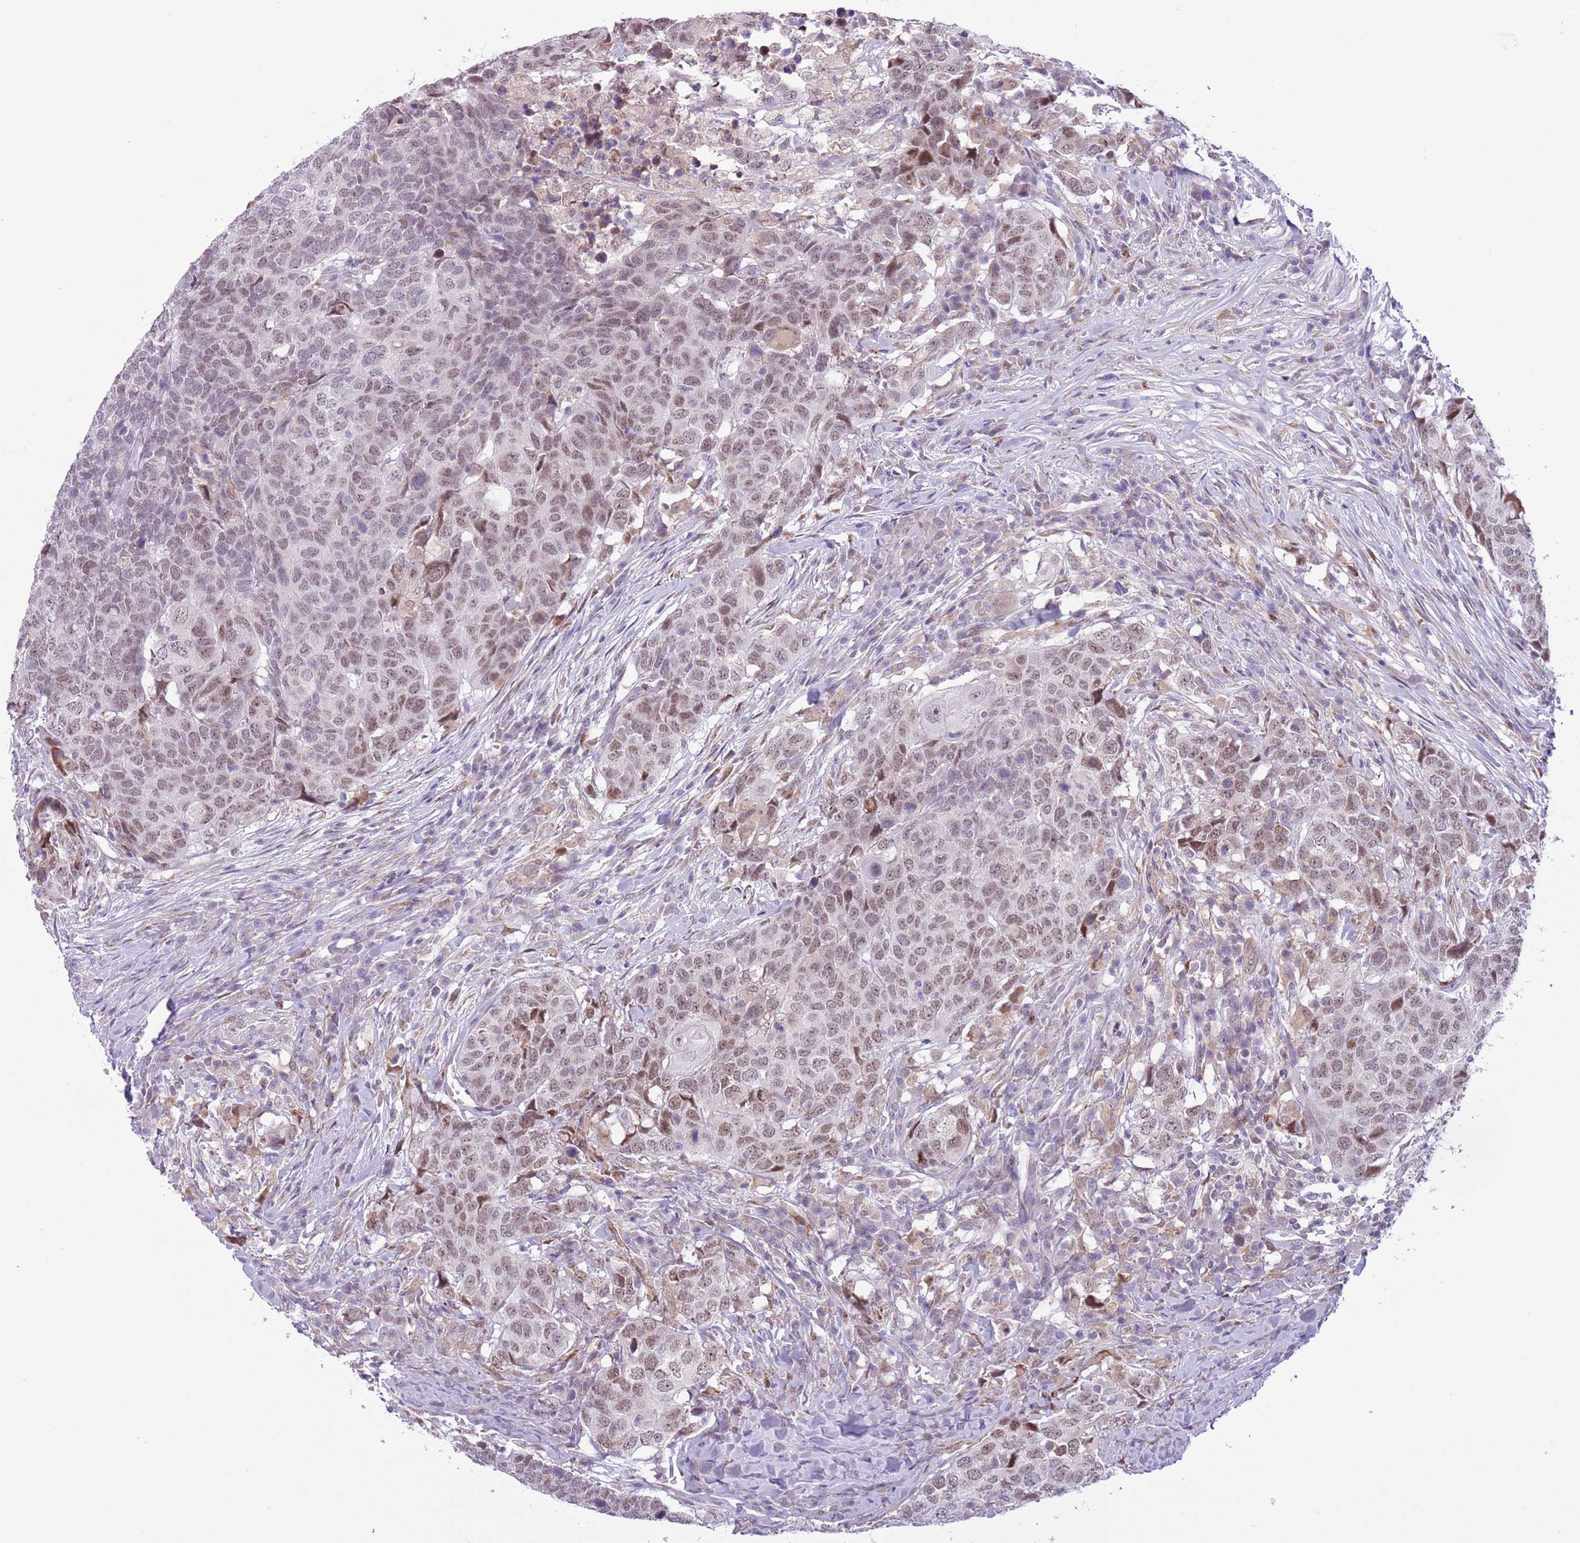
{"staining": {"intensity": "moderate", "quantity": ">75%", "location": "nuclear"}, "tissue": "head and neck cancer", "cell_type": "Tumor cells", "image_type": "cancer", "snomed": [{"axis": "morphology", "description": "Normal tissue, NOS"}, {"axis": "morphology", "description": "Squamous cell carcinoma, NOS"}, {"axis": "topography", "description": "Skeletal muscle"}, {"axis": "topography", "description": "Vascular tissue"}, {"axis": "topography", "description": "Peripheral nerve tissue"}, {"axis": "topography", "description": "Head-Neck"}], "caption": "A brown stain highlights moderate nuclear expression of a protein in squamous cell carcinoma (head and neck) tumor cells. The staining was performed using DAB (3,3'-diaminobenzidine), with brown indicating positive protein expression. Nuclei are stained blue with hematoxylin.", "gene": "ZNF576", "patient": {"sex": "male", "age": 66}}